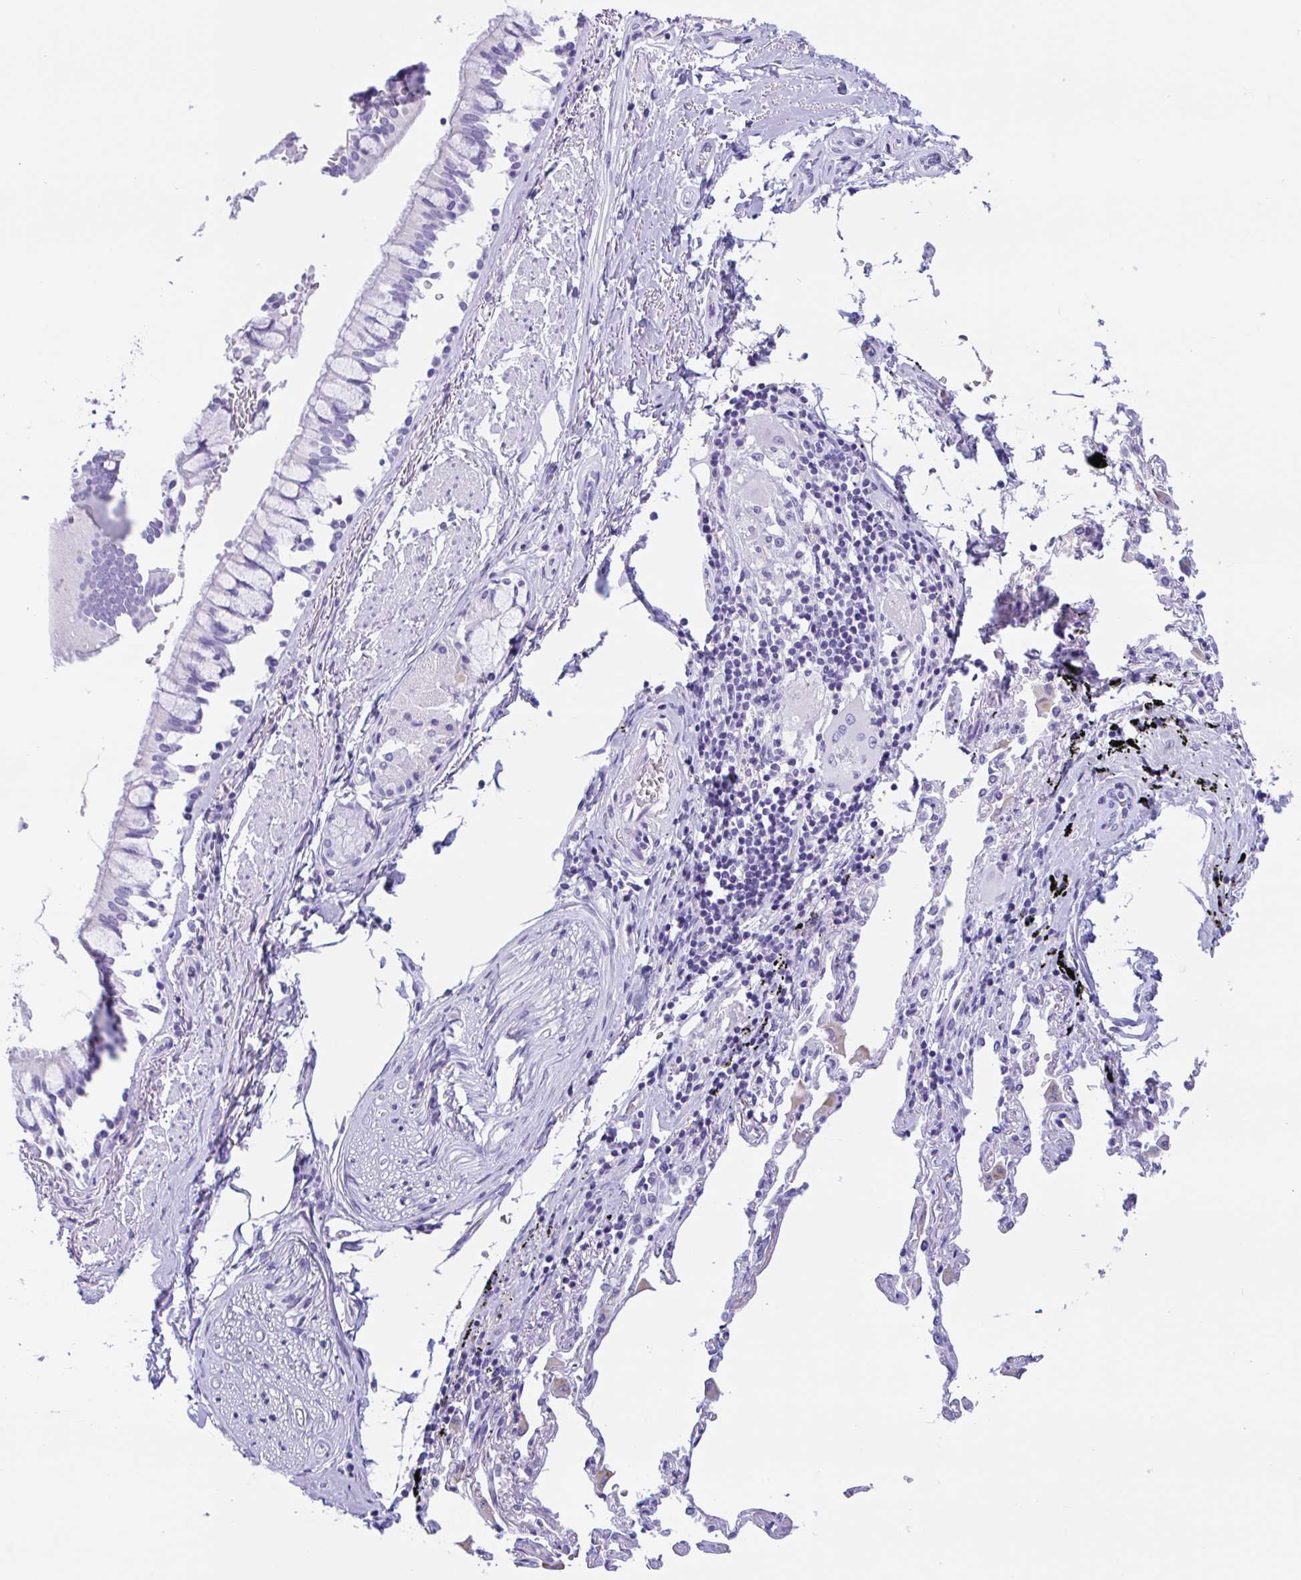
{"staining": {"intensity": "negative", "quantity": "none", "location": "none"}, "tissue": "bronchus", "cell_type": "Respiratory epithelial cells", "image_type": "normal", "snomed": [{"axis": "morphology", "description": "Normal tissue, NOS"}, {"axis": "topography", "description": "Bronchus"}], "caption": "Immunohistochemistry image of unremarkable bronchus: human bronchus stained with DAB shows no significant protein expression in respiratory epithelial cells.", "gene": "ZNF319", "patient": {"sex": "male", "age": 70}}